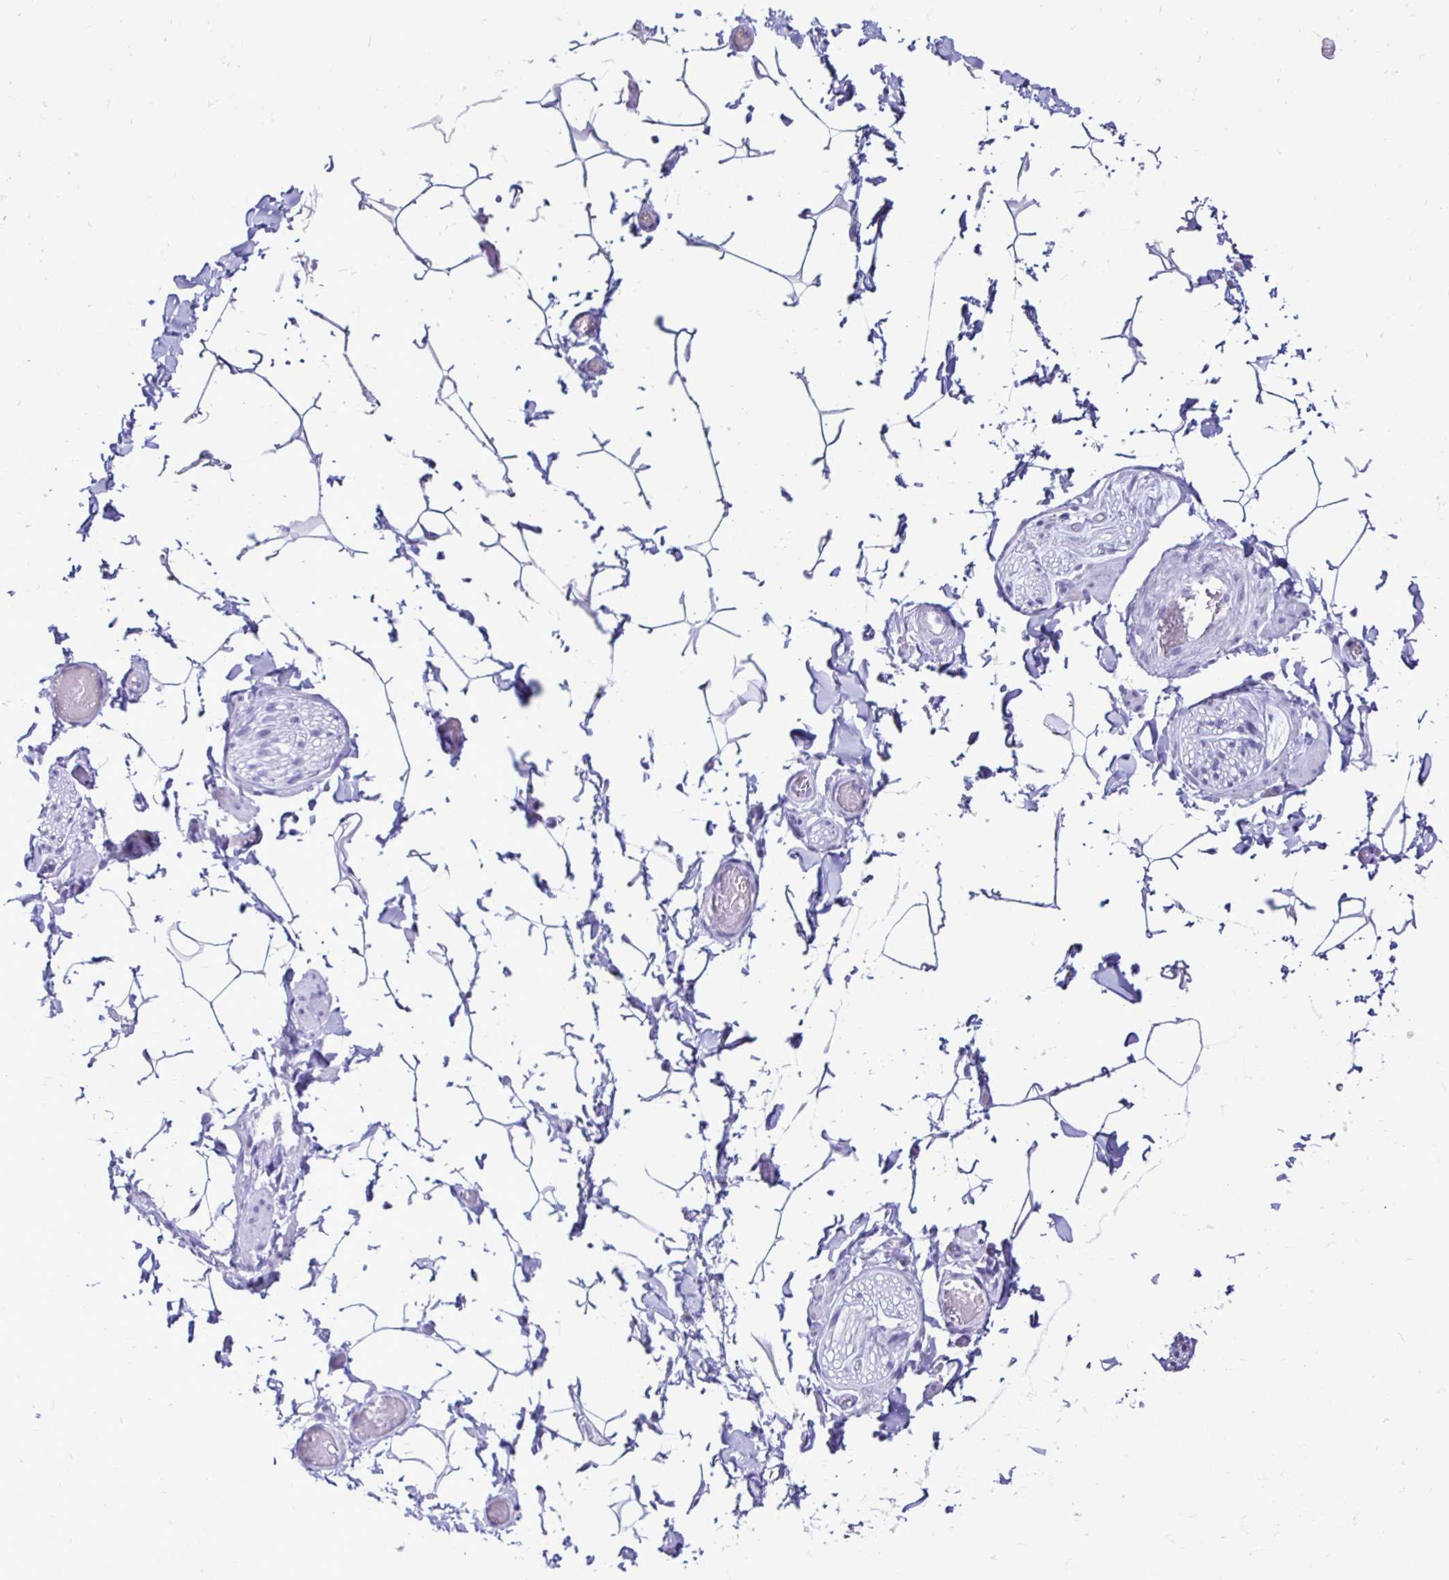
{"staining": {"intensity": "negative", "quantity": "none", "location": "none"}, "tissue": "adipose tissue", "cell_type": "Adipocytes", "image_type": "normal", "snomed": [{"axis": "morphology", "description": "Normal tissue, NOS"}, {"axis": "topography", "description": "Epididymis"}, {"axis": "topography", "description": "Peripheral nerve tissue"}], "caption": "Adipocytes show no significant expression in normal adipose tissue.", "gene": "CST5", "patient": {"sex": "male", "age": 32}}